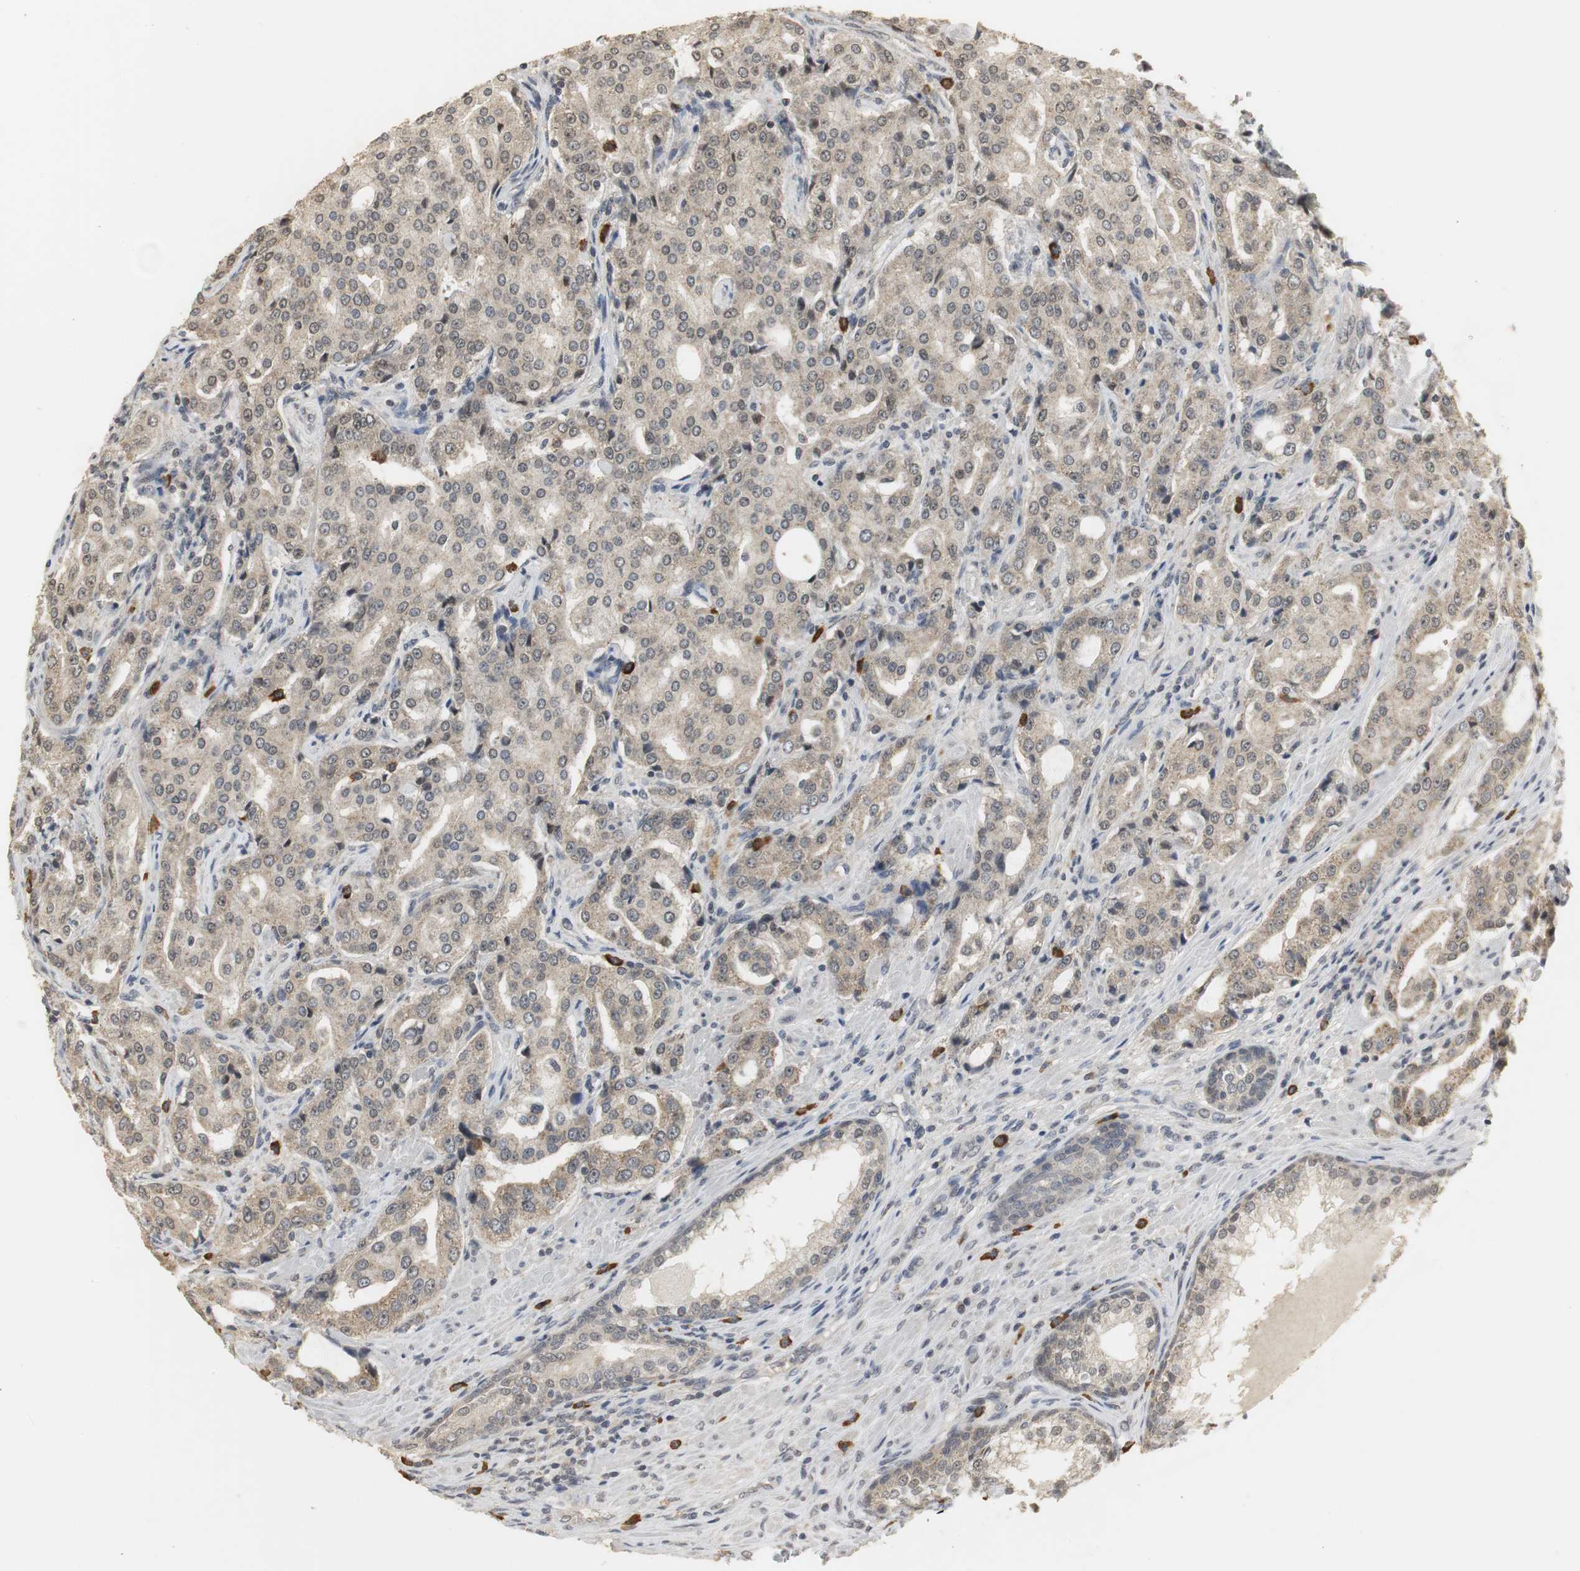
{"staining": {"intensity": "strong", "quantity": "<25%", "location": "cytoplasmic/membranous"}, "tissue": "prostate cancer", "cell_type": "Tumor cells", "image_type": "cancer", "snomed": [{"axis": "morphology", "description": "Adenocarcinoma, High grade"}, {"axis": "topography", "description": "Prostate"}], "caption": "Adenocarcinoma (high-grade) (prostate) was stained to show a protein in brown. There is medium levels of strong cytoplasmic/membranous staining in about <25% of tumor cells. Nuclei are stained in blue.", "gene": "ELOA", "patient": {"sex": "male", "age": 72}}